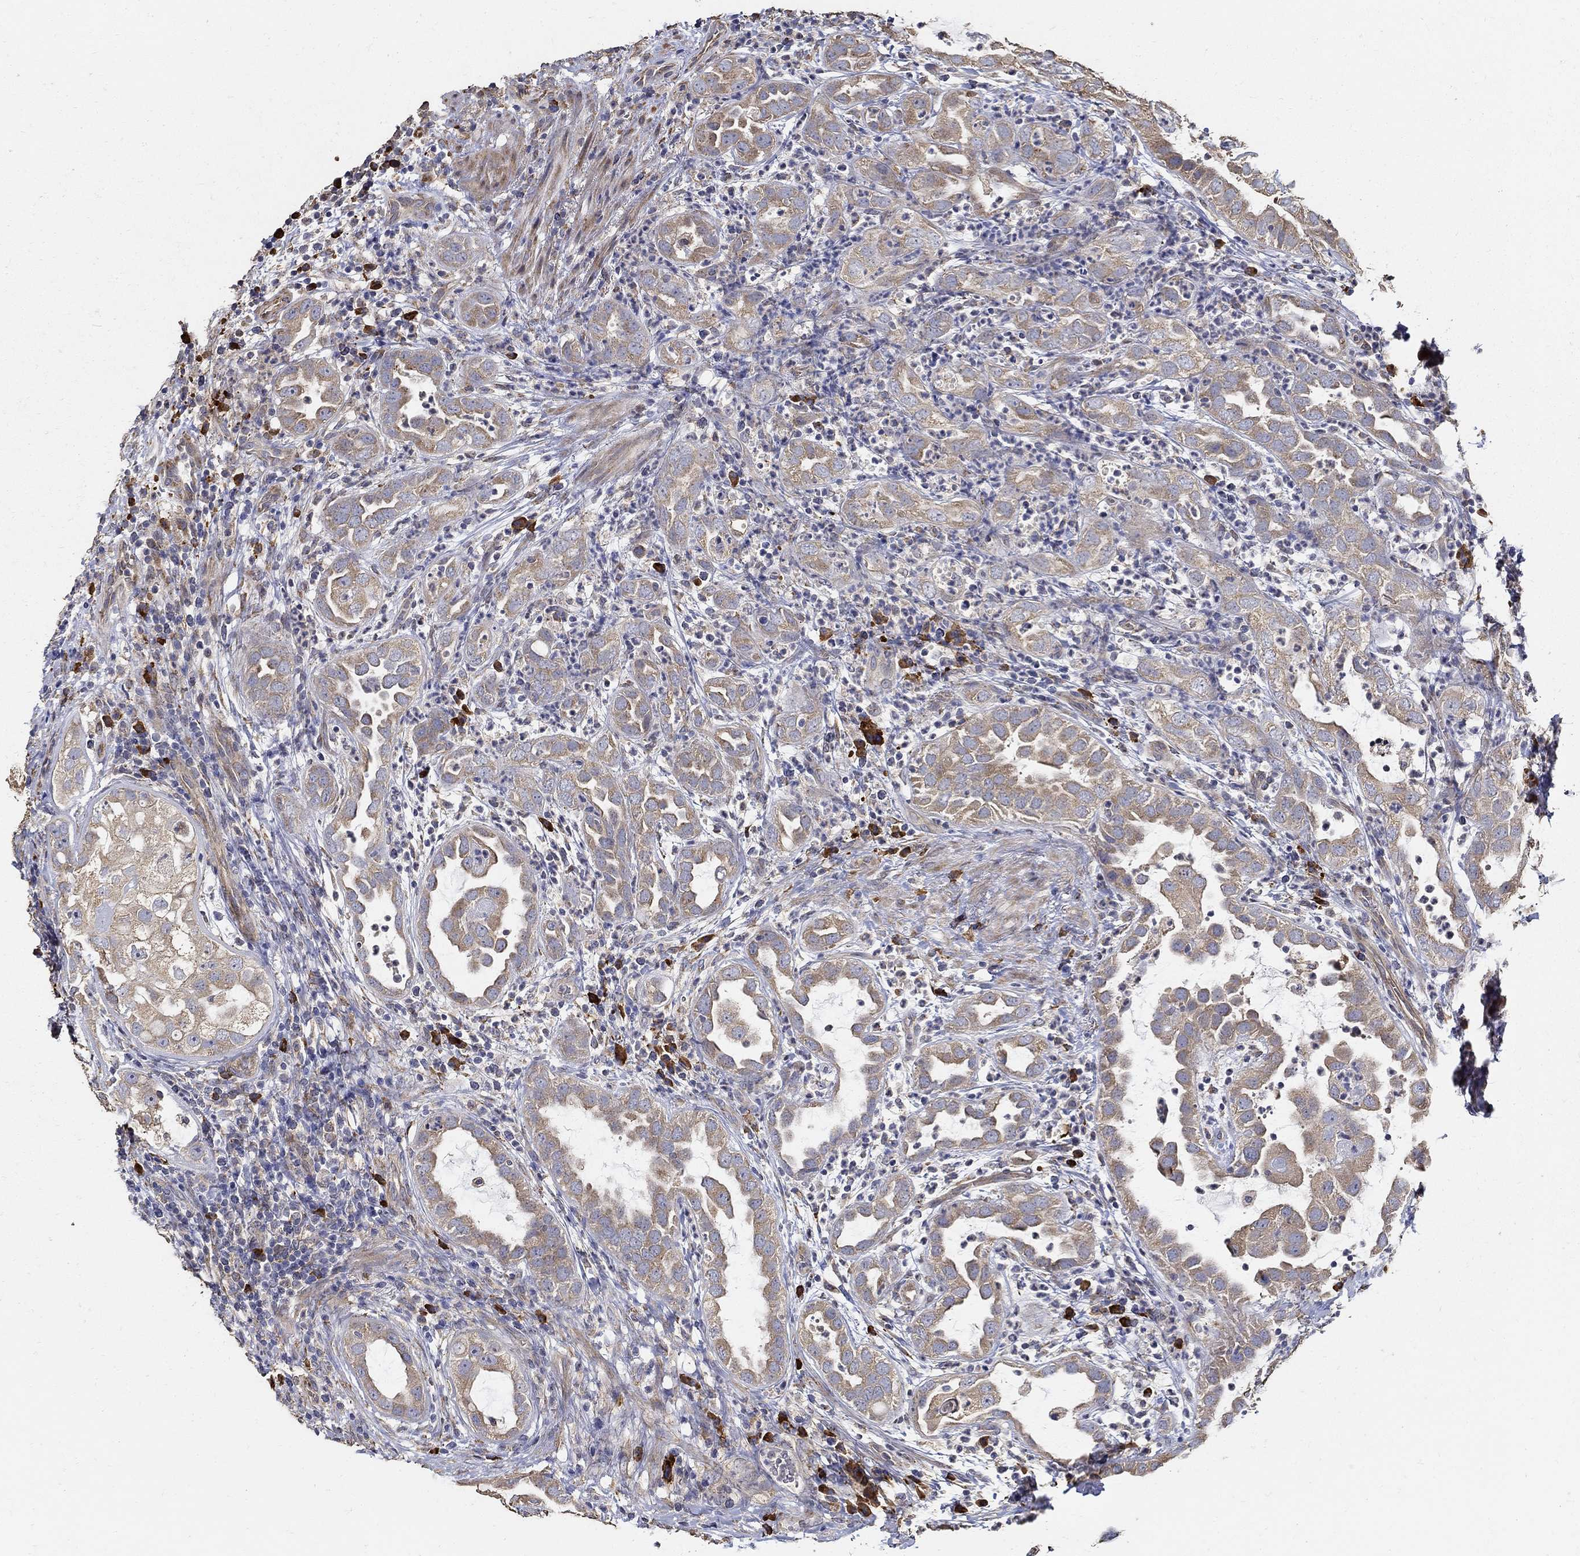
{"staining": {"intensity": "moderate", "quantity": ">75%", "location": "cytoplasmic/membranous"}, "tissue": "urothelial cancer", "cell_type": "Tumor cells", "image_type": "cancer", "snomed": [{"axis": "morphology", "description": "Urothelial carcinoma, High grade"}, {"axis": "topography", "description": "Urinary bladder"}], "caption": "Immunohistochemical staining of urothelial cancer exhibits medium levels of moderate cytoplasmic/membranous protein expression in approximately >75% of tumor cells.", "gene": "EMILIN3", "patient": {"sex": "female", "age": 41}}